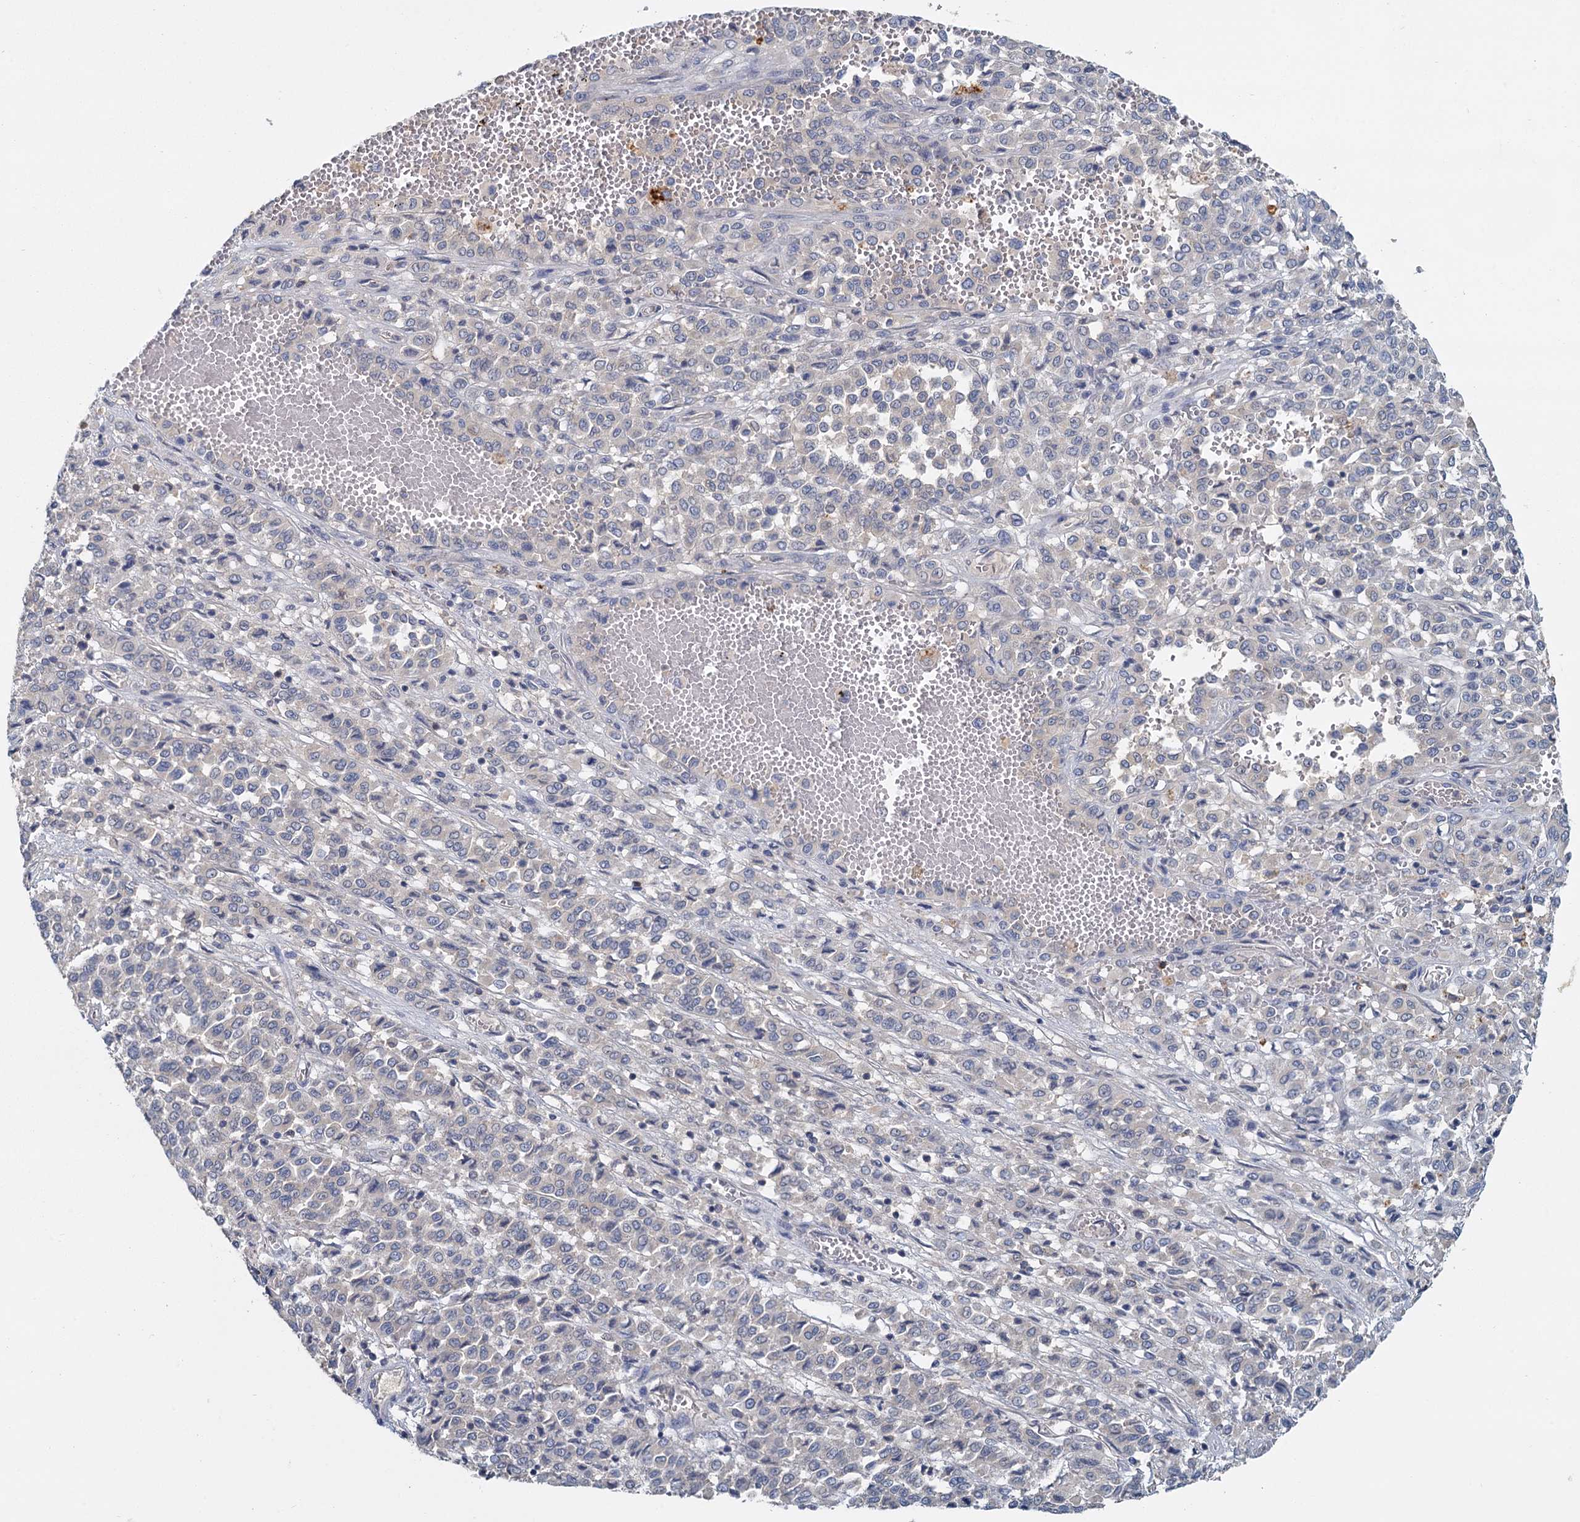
{"staining": {"intensity": "negative", "quantity": "none", "location": "none"}, "tissue": "melanoma", "cell_type": "Tumor cells", "image_type": "cancer", "snomed": [{"axis": "morphology", "description": "Malignant melanoma, Metastatic site"}, {"axis": "topography", "description": "Pancreas"}], "caption": "Immunohistochemistry (IHC) image of neoplastic tissue: human malignant melanoma (metastatic site) stained with DAB exhibits no significant protein expression in tumor cells. (DAB (3,3'-diaminobenzidine) immunohistochemistry, high magnification).", "gene": "ACSM3", "patient": {"sex": "female", "age": 30}}